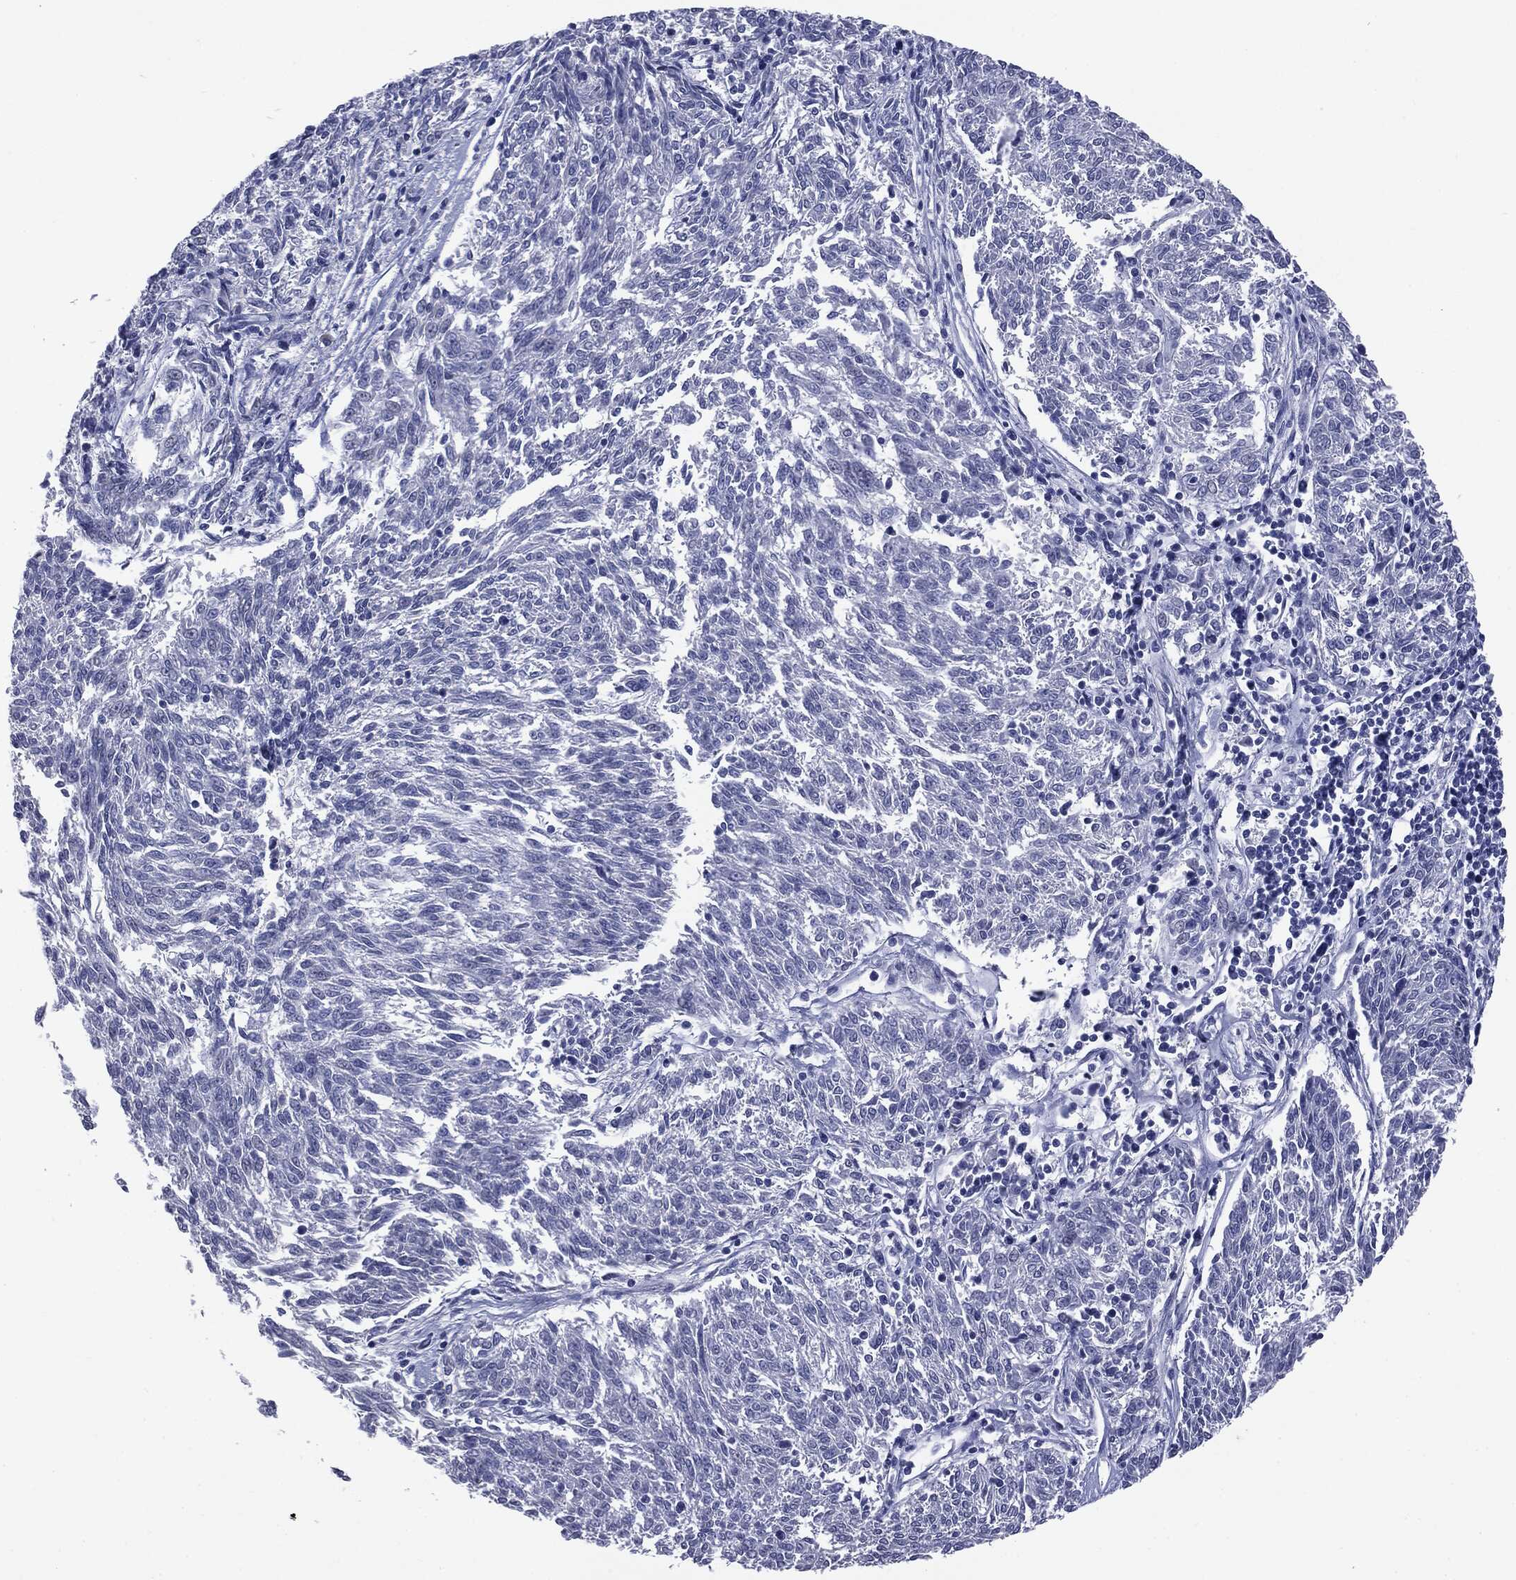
{"staining": {"intensity": "negative", "quantity": "none", "location": "none"}, "tissue": "melanoma", "cell_type": "Tumor cells", "image_type": "cancer", "snomed": [{"axis": "morphology", "description": "Malignant melanoma, NOS"}, {"axis": "topography", "description": "Skin"}], "caption": "High power microscopy photomicrograph of an immunohistochemistry (IHC) image of malignant melanoma, revealing no significant expression in tumor cells.", "gene": "TSHB", "patient": {"sex": "female", "age": 72}}